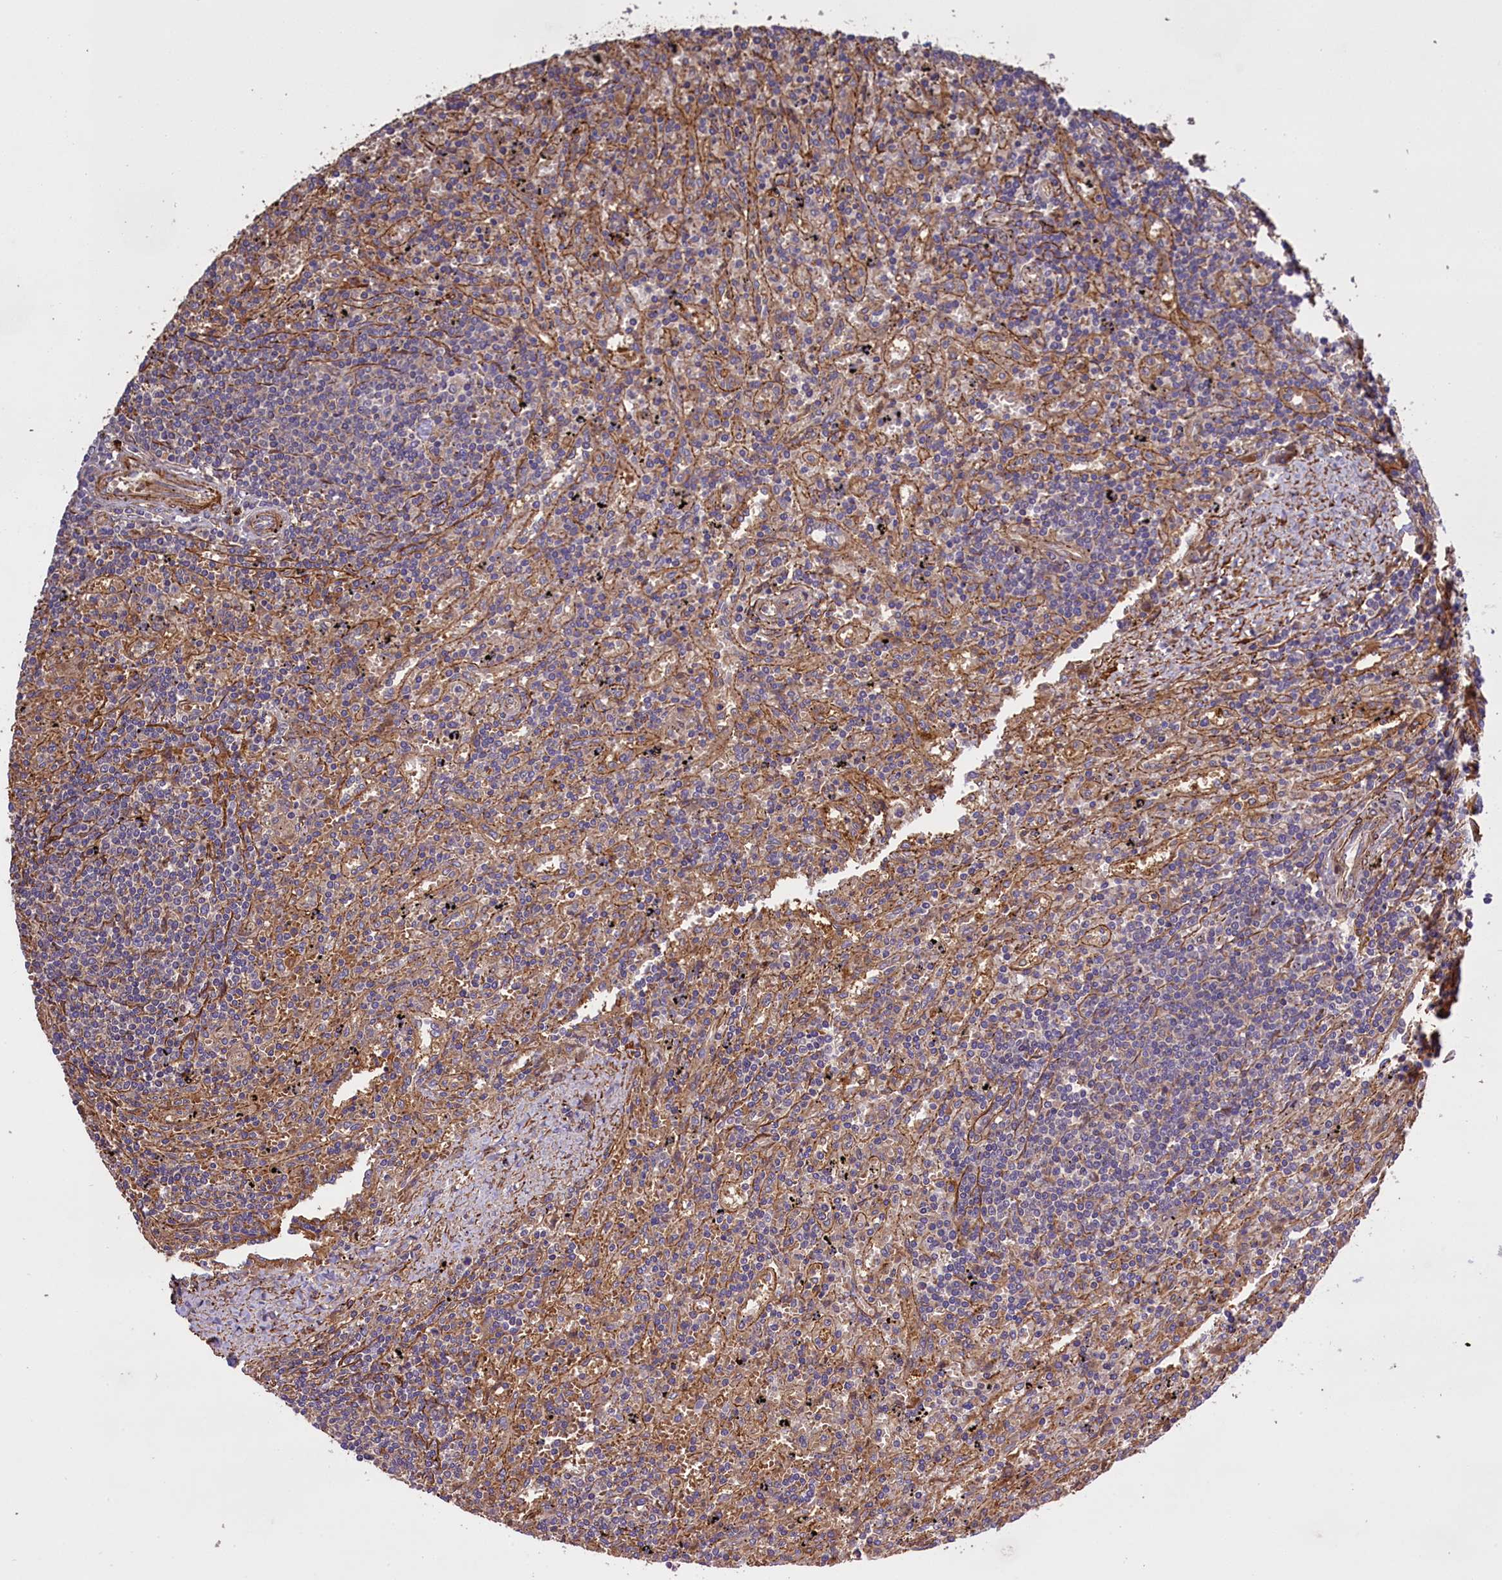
{"staining": {"intensity": "negative", "quantity": "none", "location": "none"}, "tissue": "lymphoma", "cell_type": "Tumor cells", "image_type": "cancer", "snomed": [{"axis": "morphology", "description": "Malignant lymphoma, non-Hodgkin's type, Low grade"}, {"axis": "topography", "description": "Spleen"}], "caption": "Tumor cells show no significant protein positivity in malignant lymphoma, non-Hodgkin's type (low-grade). (DAB immunohistochemistry (IHC) visualized using brightfield microscopy, high magnification).", "gene": "FUZ", "patient": {"sex": "male", "age": 76}}